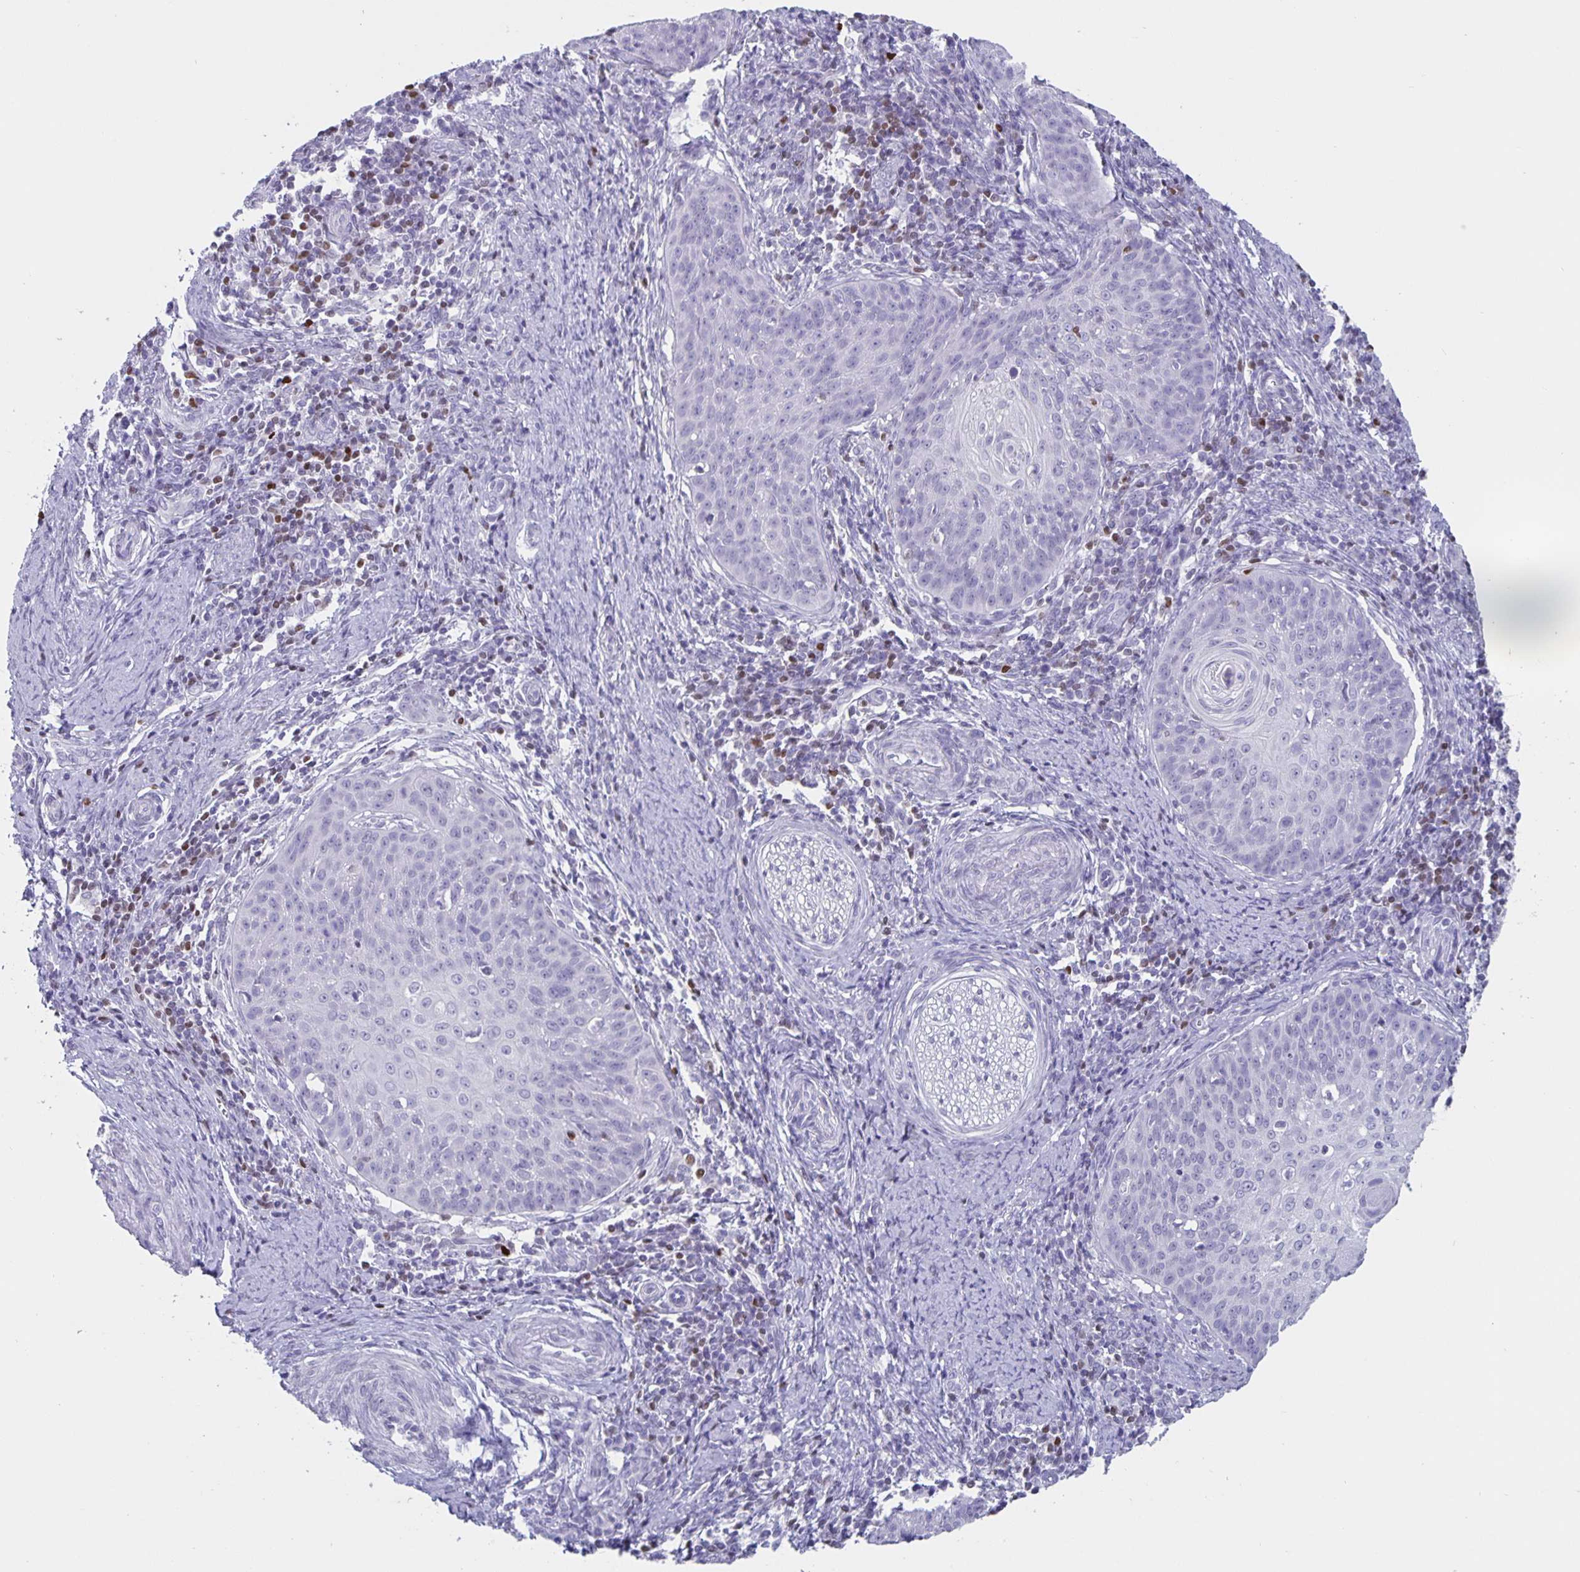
{"staining": {"intensity": "negative", "quantity": "none", "location": "none"}, "tissue": "cervical cancer", "cell_type": "Tumor cells", "image_type": "cancer", "snomed": [{"axis": "morphology", "description": "Squamous cell carcinoma, NOS"}, {"axis": "topography", "description": "Cervix"}], "caption": "This micrograph is of cervical cancer stained with immunohistochemistry (IHC) to label a protein in brown with the nuclei are counter-stained blue. There is no positivity in tumor cells.", "gene": "SATB2", "patient": {"sex": "female", "age": 30}}